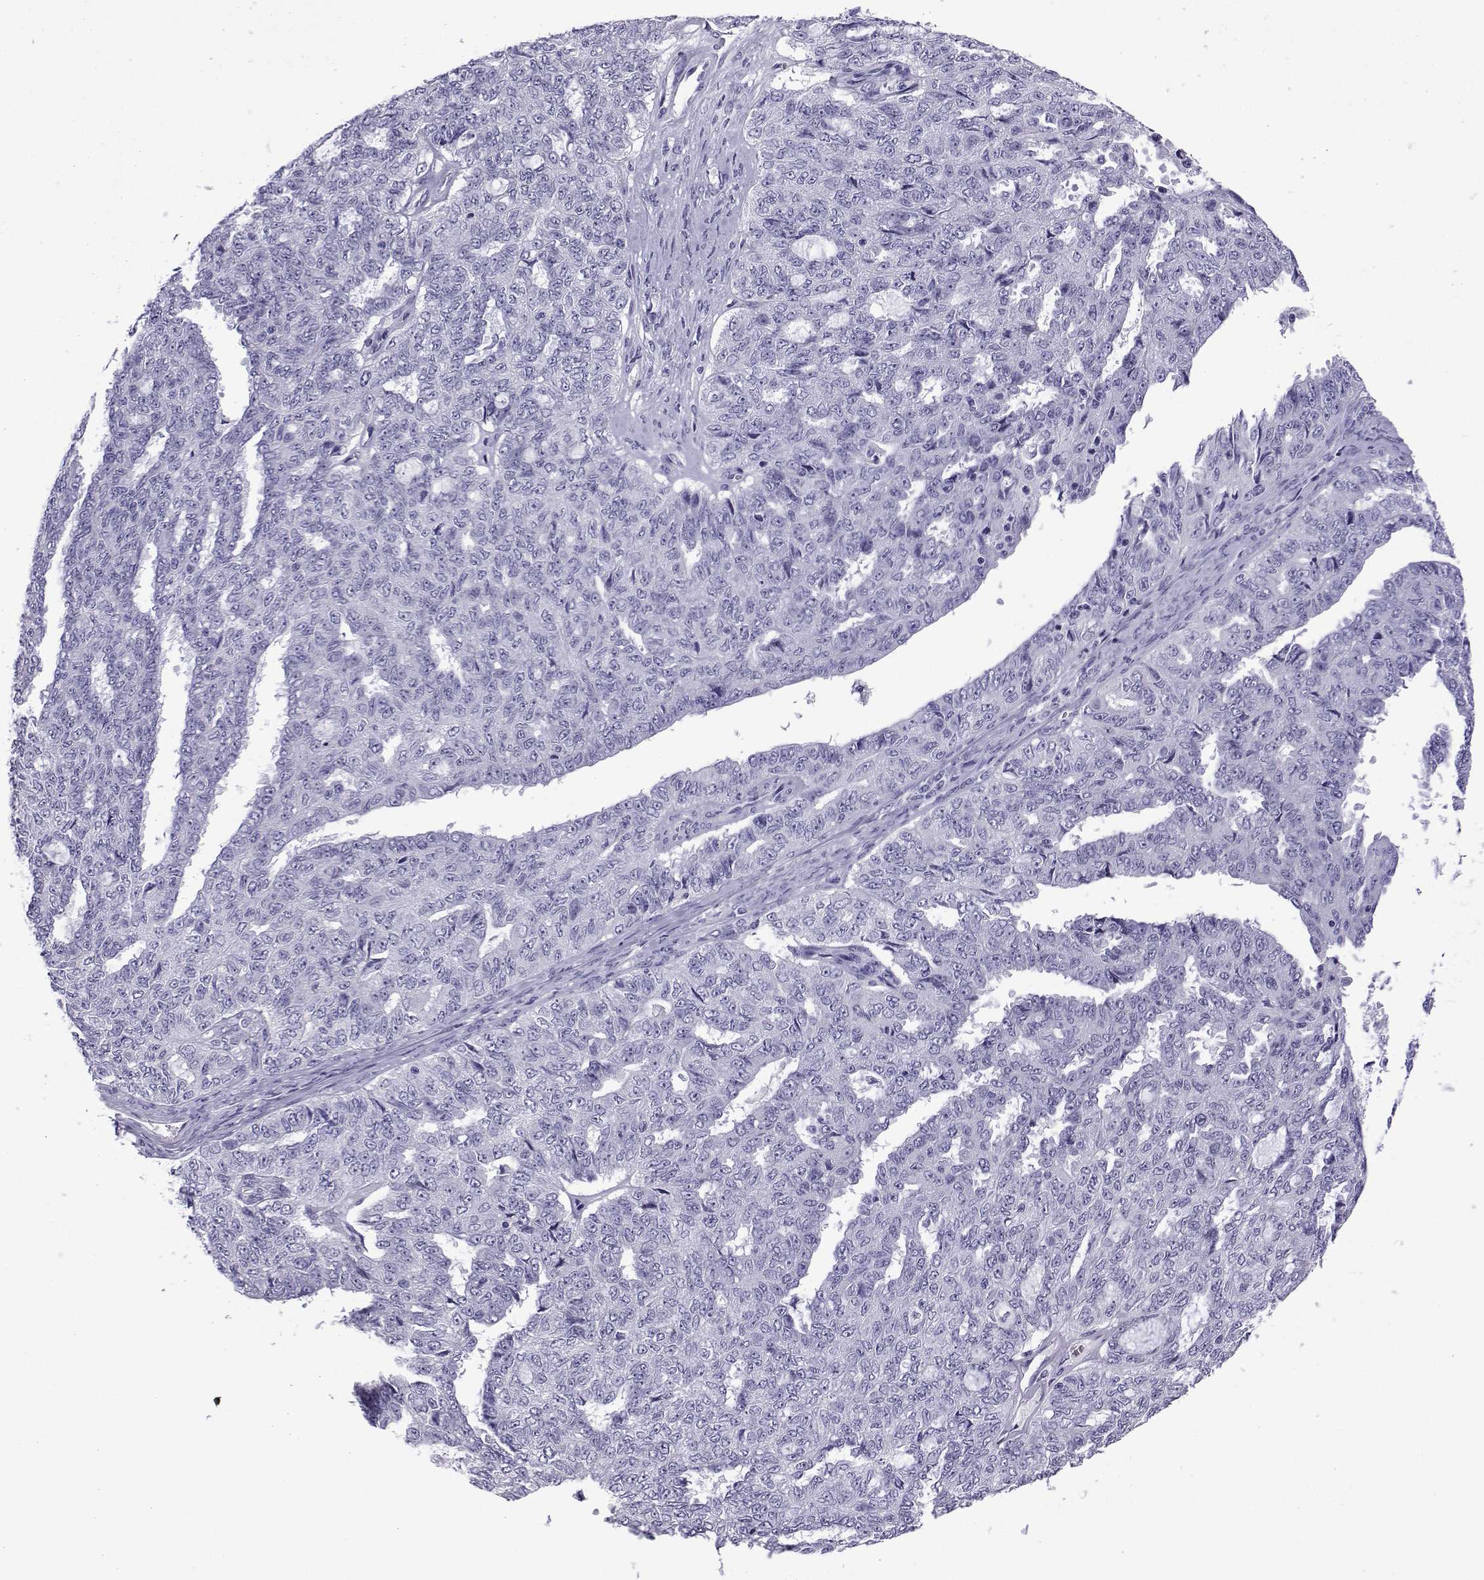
{"staining": {"intensity": "negative", "quantity": "none", "location": "none"}, "tissue": "ovarian cancer", "cell_type": "Tumor cells", "image_type": "cancer", "snomed": [{"axis": "morphology", "description": "Cystadenocarcinoma, serous, NOS"}, {"axis": "topography", "description": "Ovary"}], "caption": "Tumor cells show no significant protein positivity in serous cystadenocarcinoma (ovarian).", "gene": "TRIM46", "patient": {"sex": "female", "age": 71}}